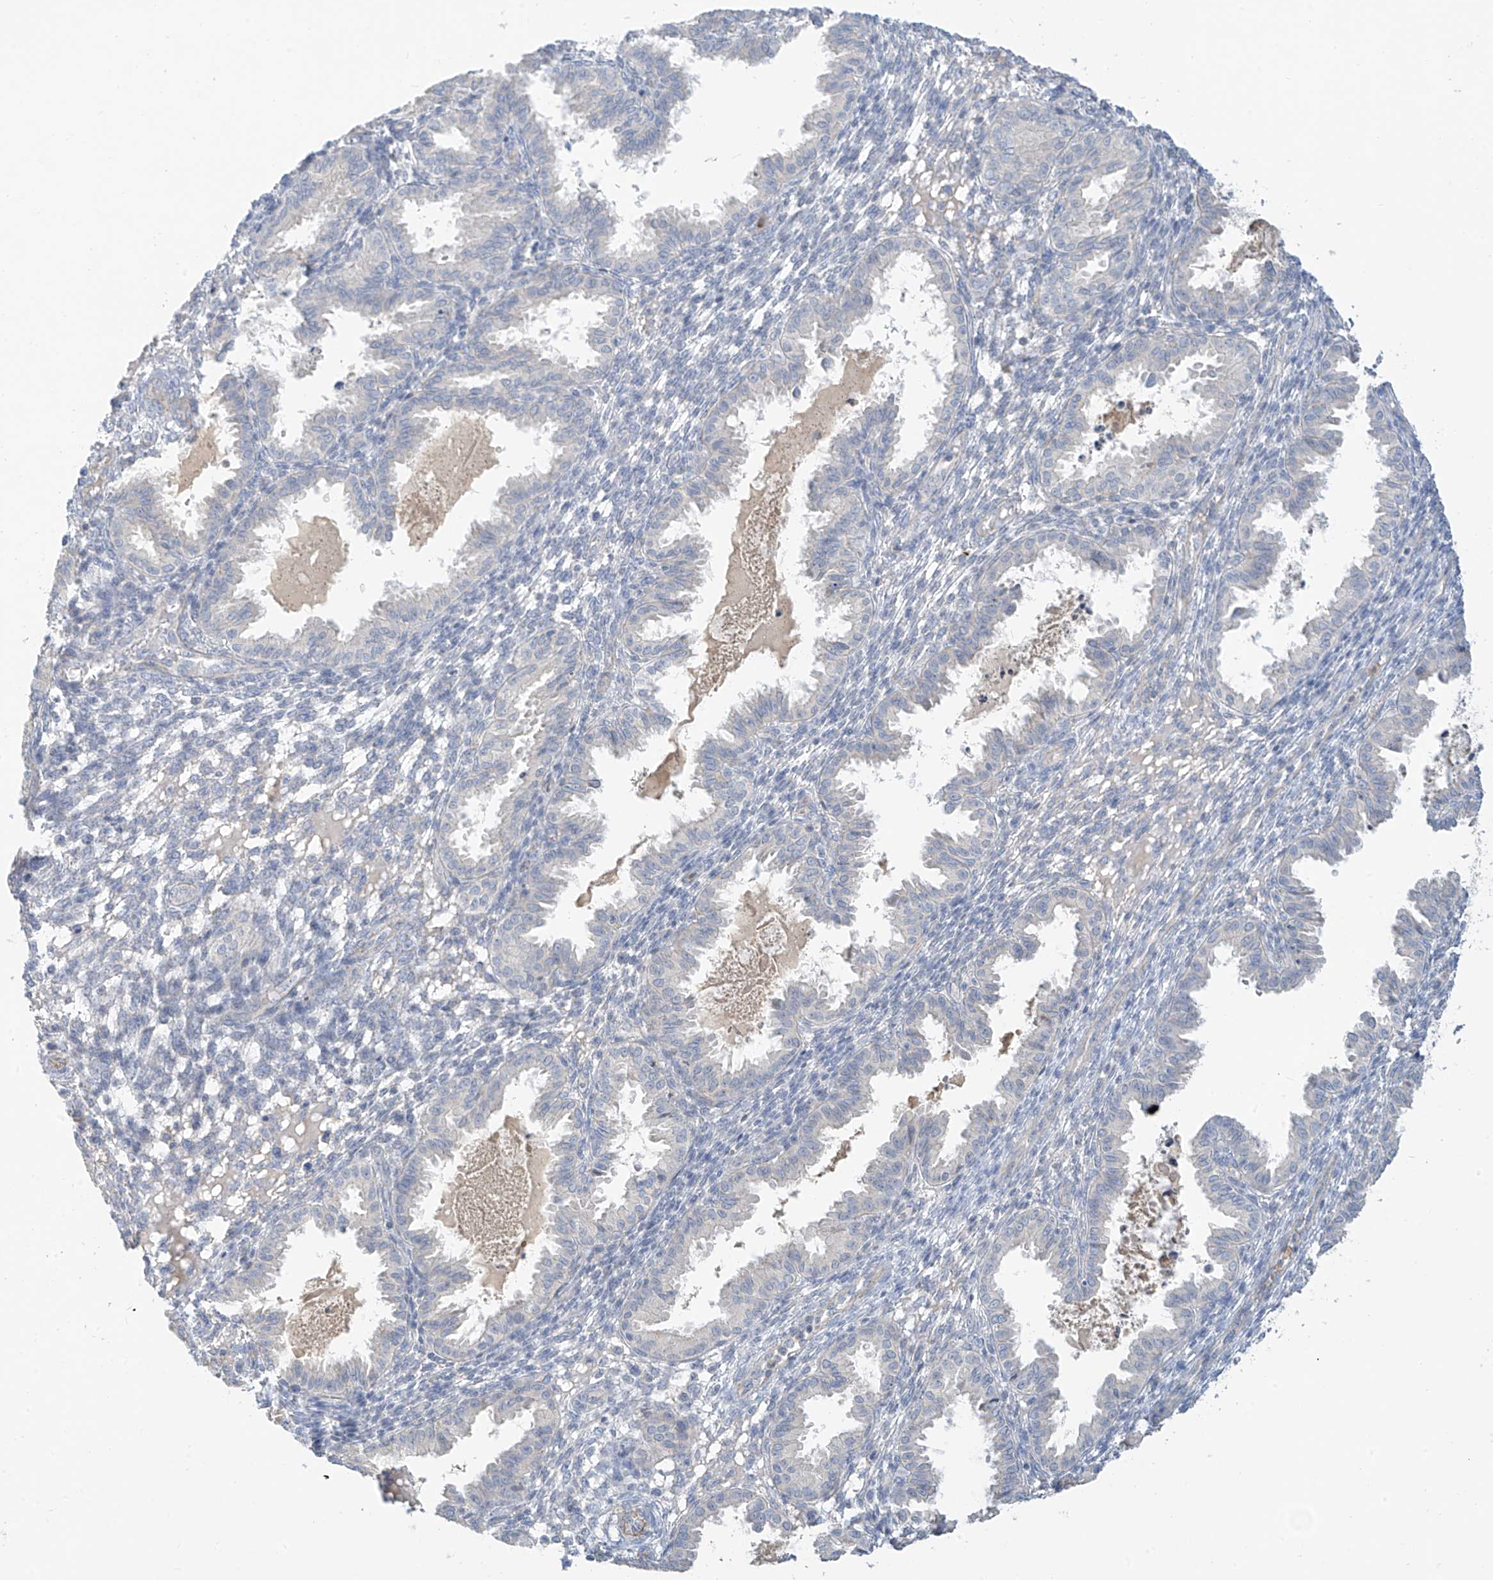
{"staining": {"intensity": "negative", "quantity": "none", "location": "none"}, "tissue": "endometrium", "cell_type": "Cells in endometrial stroma", "image_type": "normal", "snomed": [{"axis": "morphology", "description": "Normal tissue, NOS"}, {"axis": "topography", "description": "Endometrium"}], "caption": "DAB immunohistochemical staining of unremarkable endometrium reveals no significant expression in cells in endometrial stroma.", "gene": "C2orf42", "patient": {"sex": "female", "age": 33}}